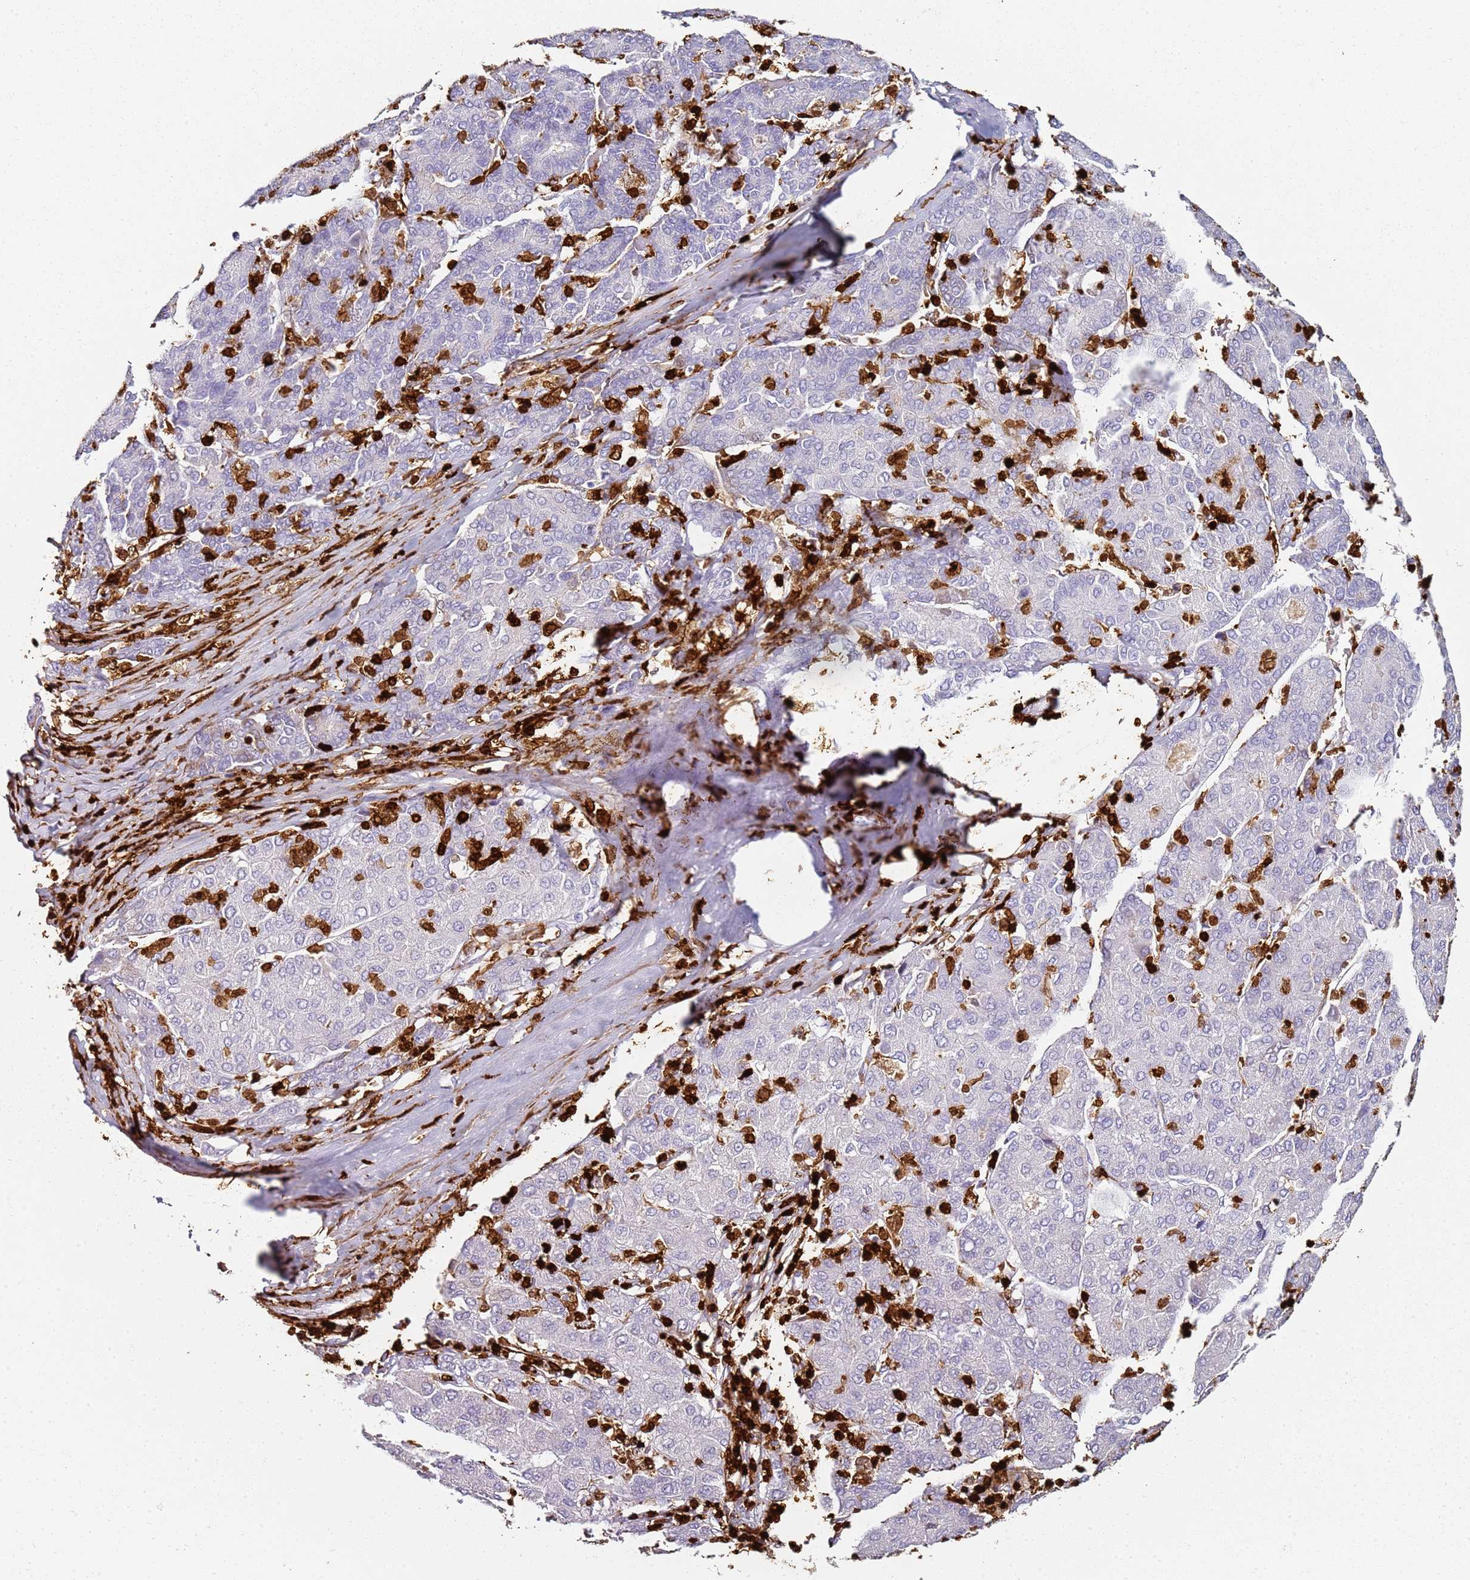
{"staining": {"intensity": "negative", "quantity": "none", "location": "none"}, "tissue": "liver cancer", "cell_type": "Tumor cells", "image_type": "cancer", "snomed": [{"axis": "morphology", "description": "Carcinoma, Hepatocellular, NOS"}, {"axis": "topography", "description": "Liver"}], "caption": "IHC micrograph of neoplastic tissue: human liver hepatocellular carcinoma stained with DAB (3,3'-diaminobenzidine) reveals no significant protein positivity in tumor cells.", "gene": "S100A4", "patient": {"sex": "male", "age": 65}}